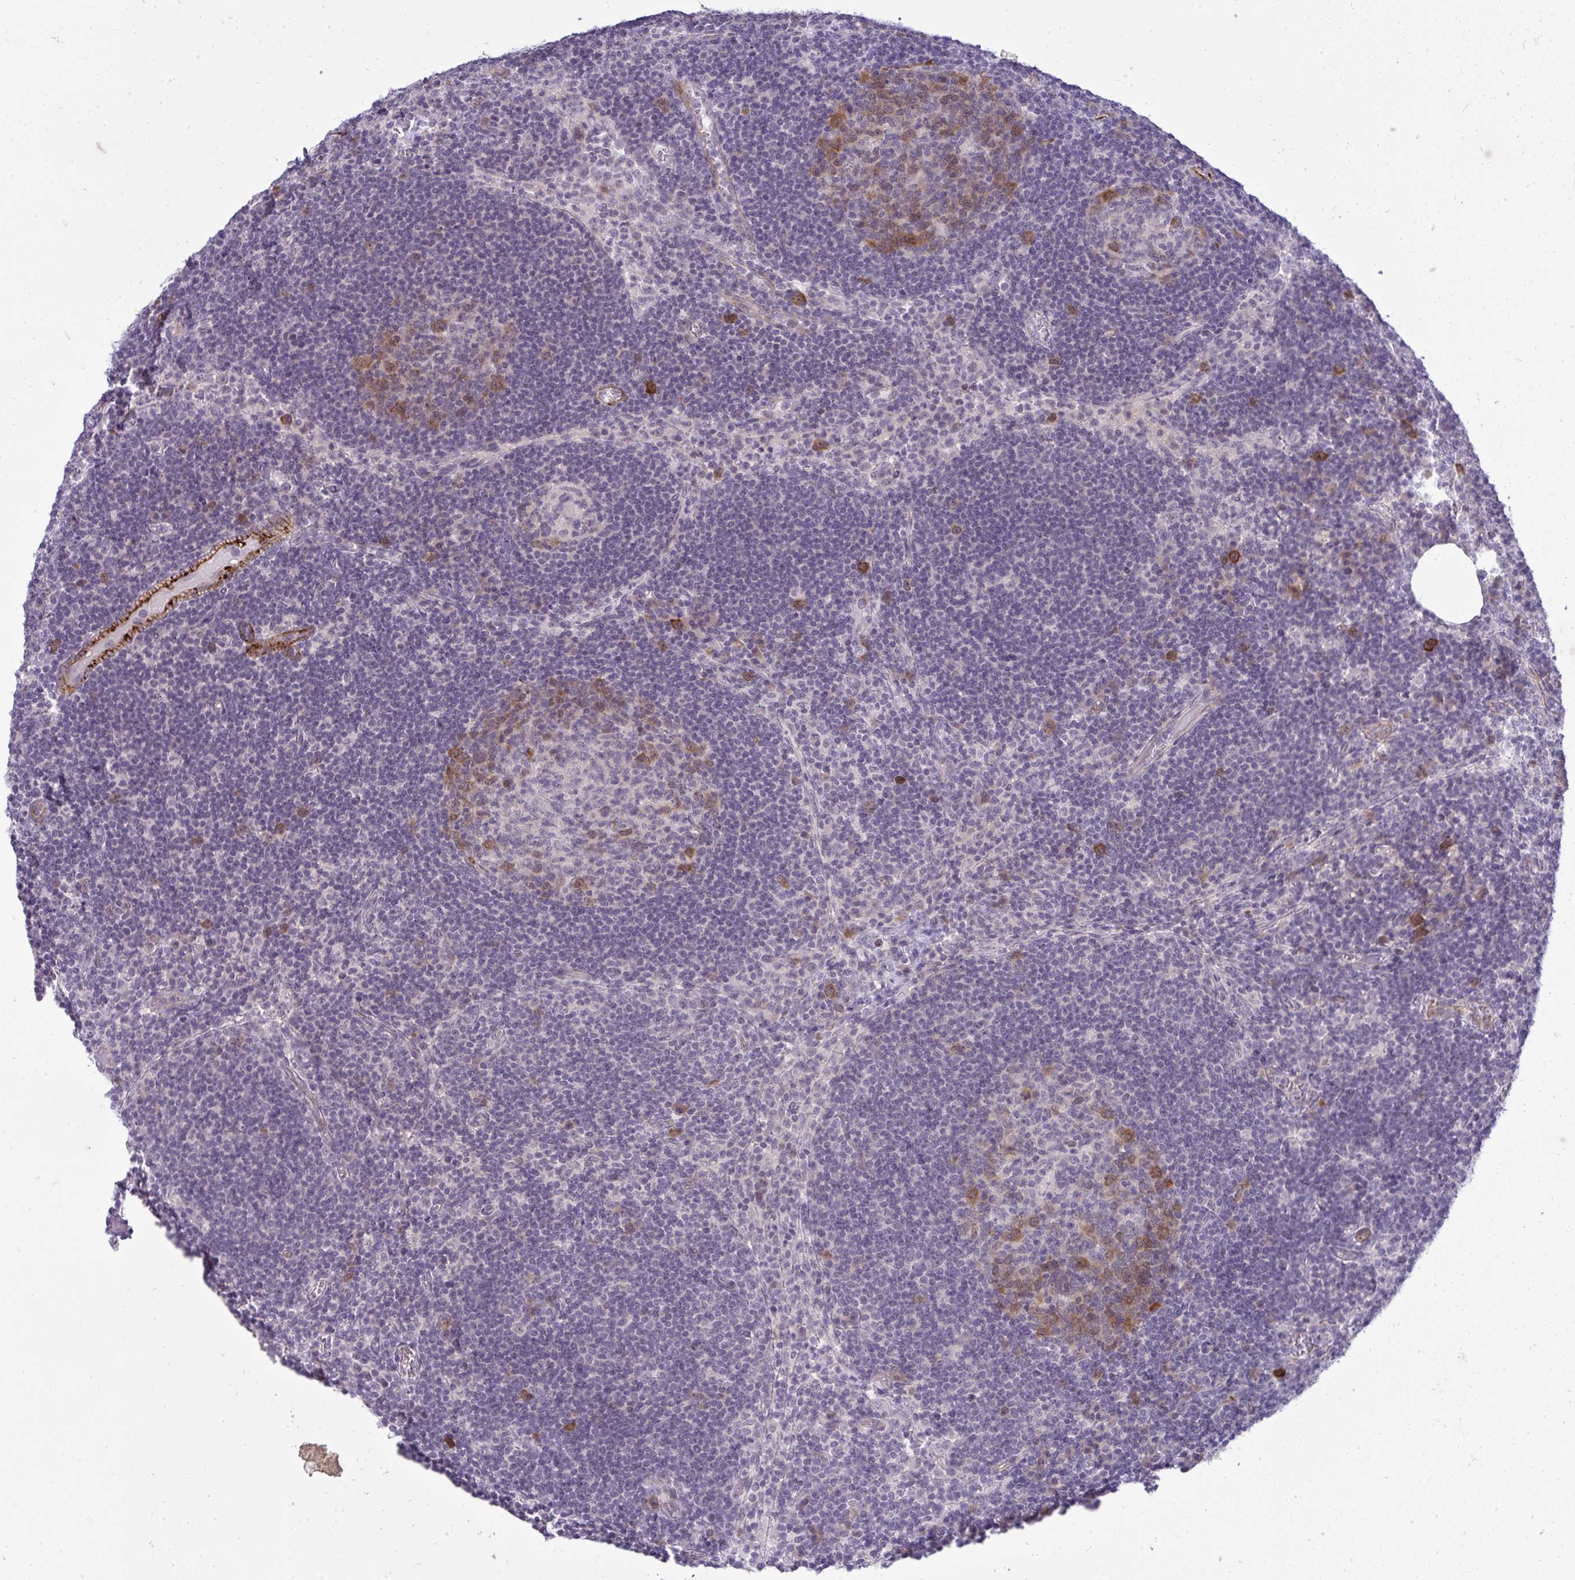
{"staining": {"intensity": "moderate", "quantity": "25%-75%", "location": "cytoplasmic/membranous,nuclear"}, "tissue": "lymph node", "cell_type": "Germinal center cells", "image_type": "normal", "snomed": [{"axis": "morphology", "description": "Normal tissue, NOS"}, {"axis": "topography", "description": "Lymph node"}], "caption": "Human lymph node stained with a brown dye demonstrates moderate cytoplasmic/membranous,nuclear positive expression in approximately 25%-75% of germinal center cells.", "gene": "UBE2S", "patient": {"sex": "male", "age": 67}}